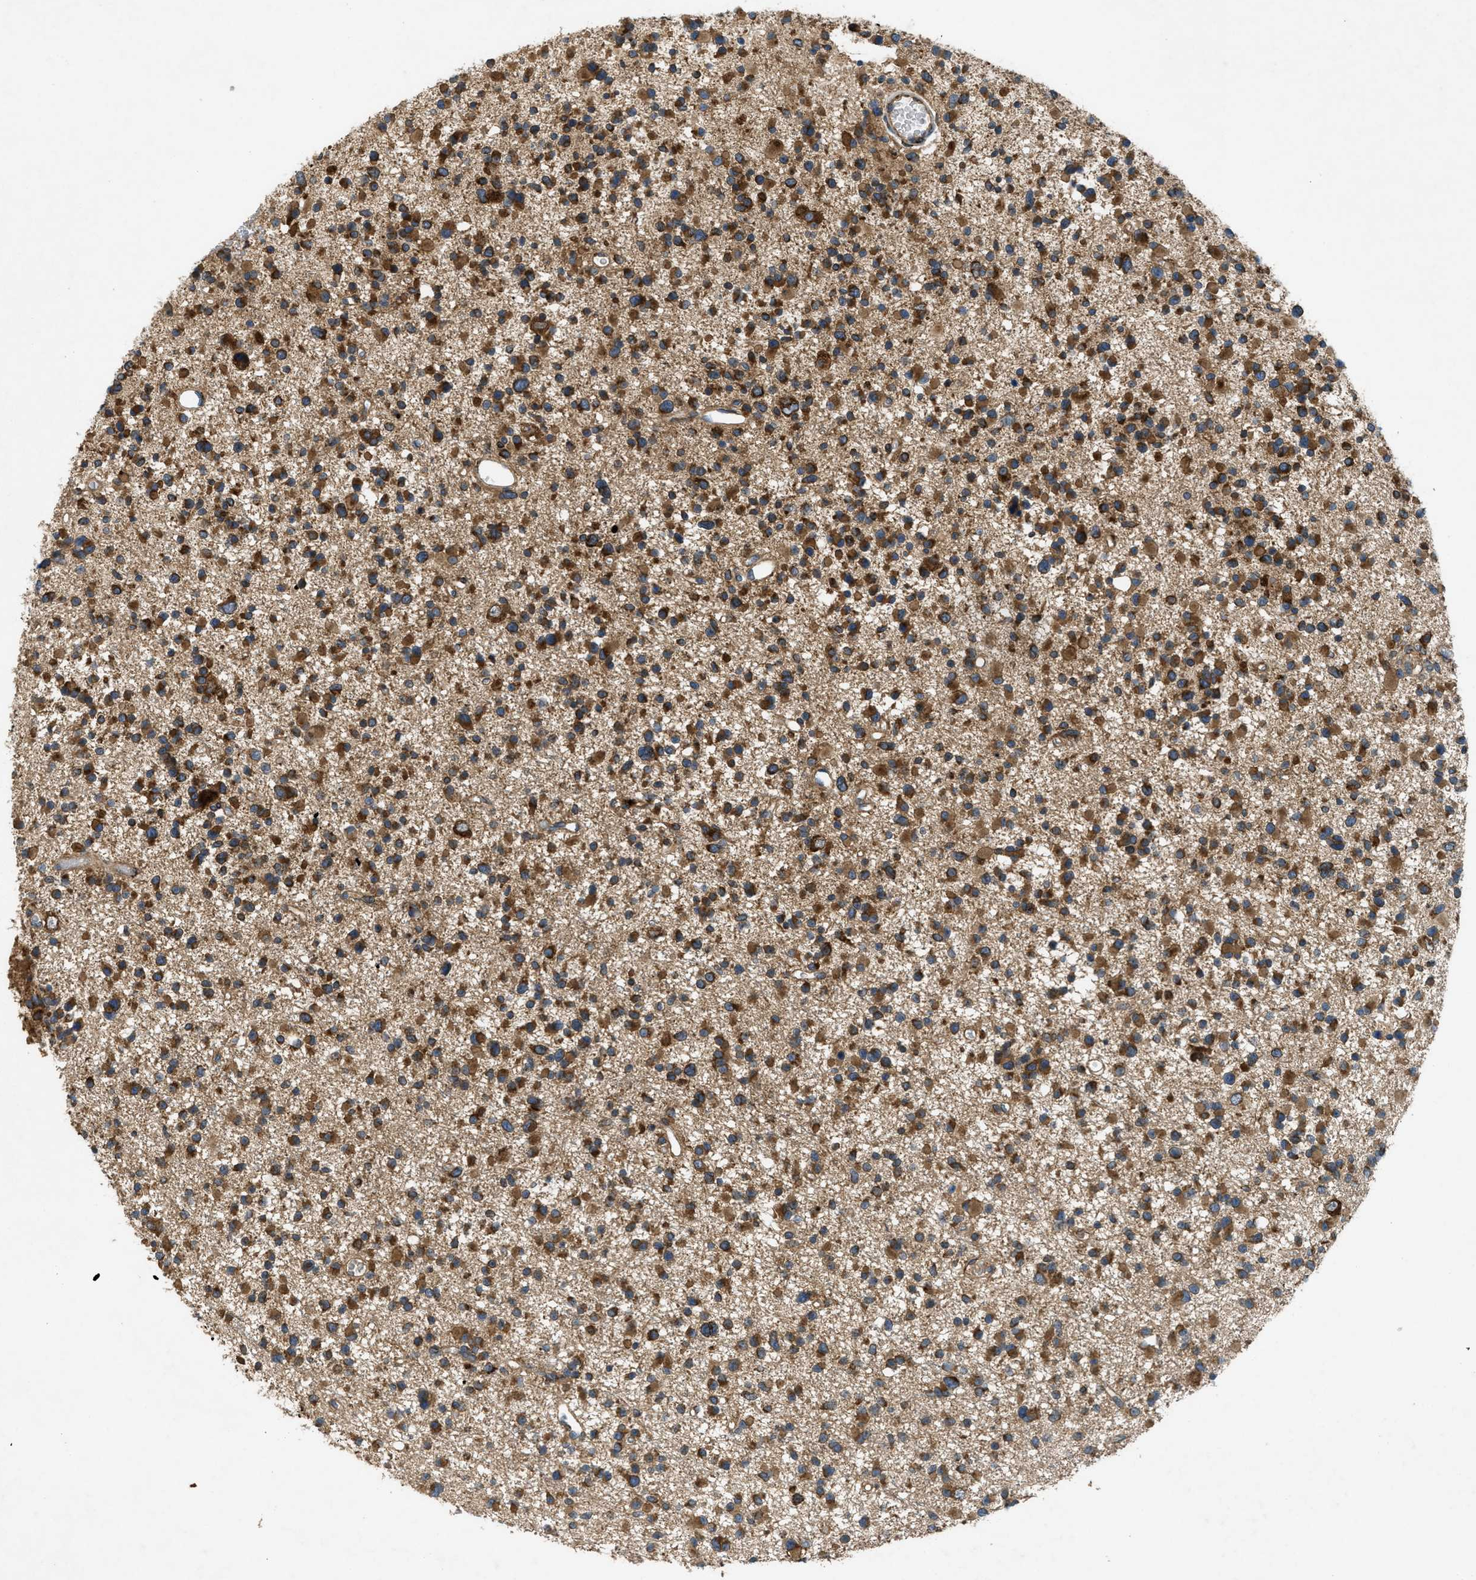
{"staining": {"intensity": "strong", "quantity": ">75%", "location": "cytoplasmic/membranous"}, "tissue": "glioma", "cell_type": "Tumor cells", "image_type": "cancer", "snomed": [{"axis": "morphology", "description": "Glioma, malignant, Low grade"}, {"axis": "topography", "description": "Brain"}], "caption": "Immunohistochemical staining of human glioma demonstrates high levels of strong cytoplasmic/membranous staining in about >75% of tumor cells.", "gene": "PCDH18", "patient": {"sex": "female", "age": 22}}